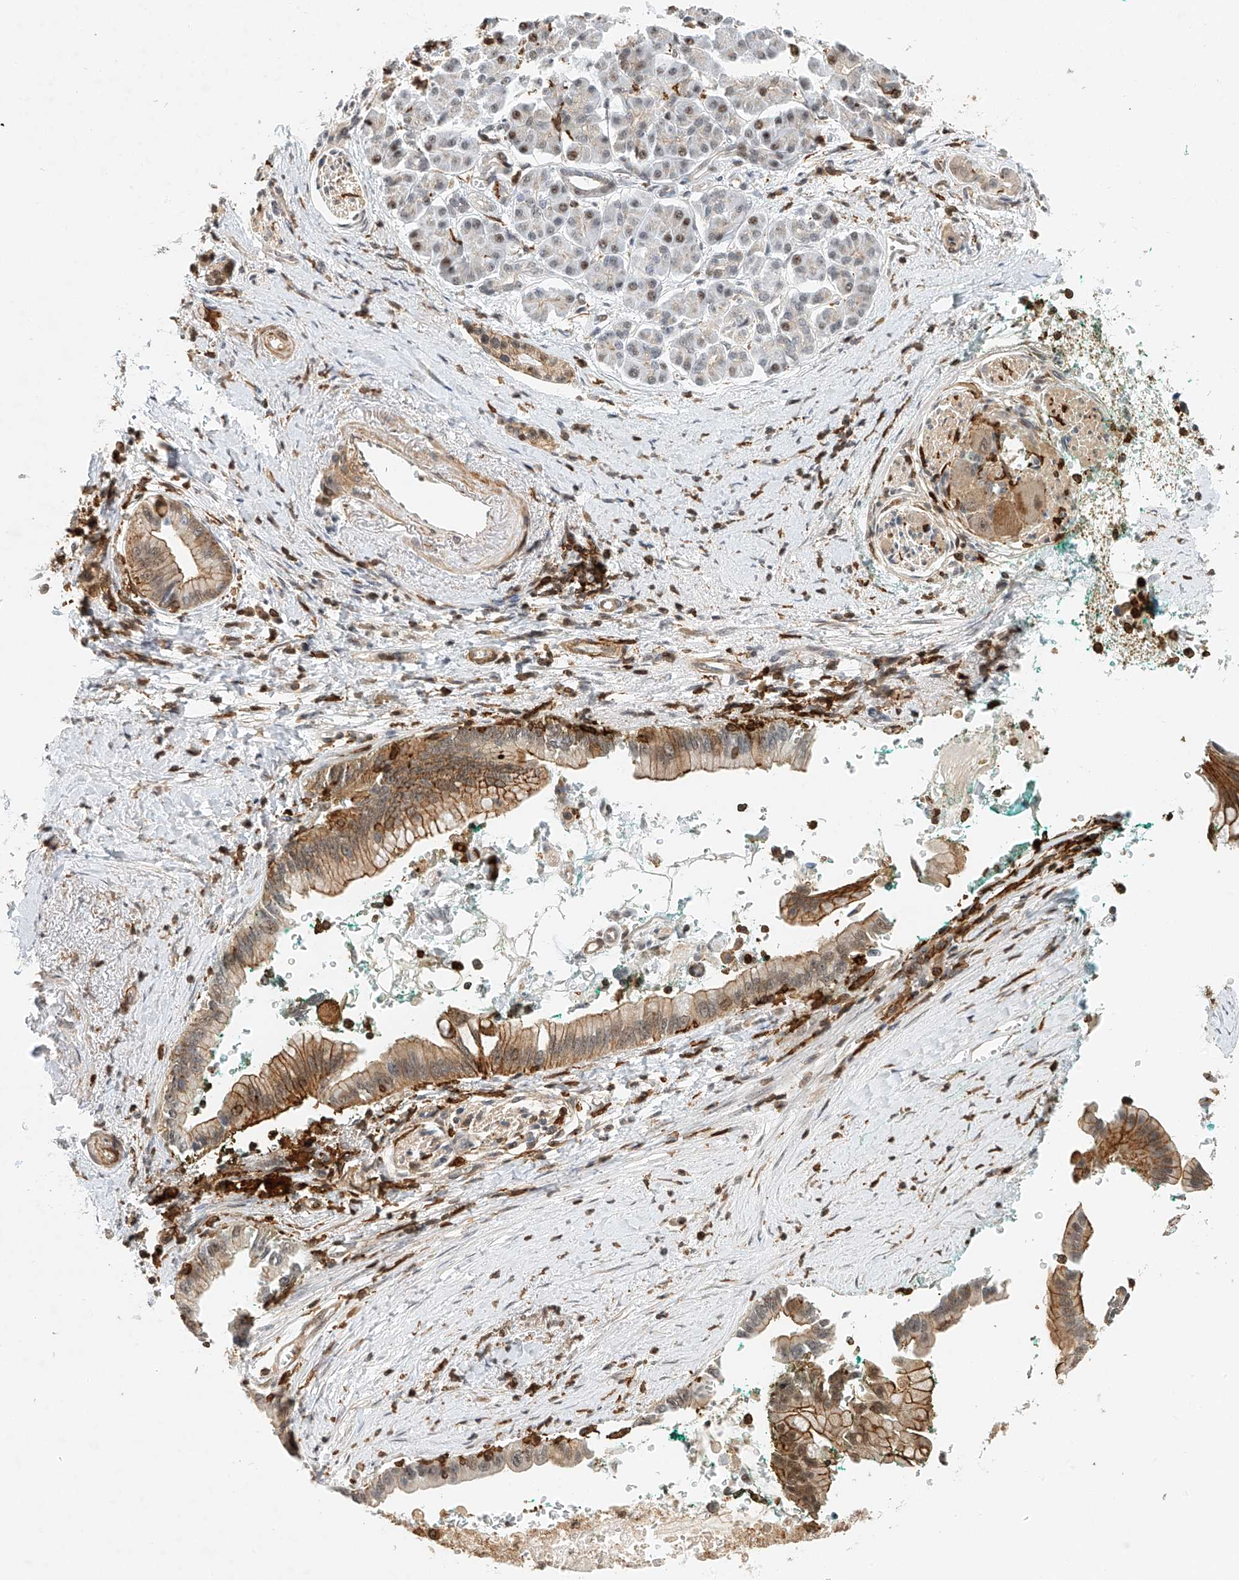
{"staining": {"intensity": "moderate", "quantity": ">75%", "location": "cytoplasmic/membranous"}, "tissue": "pancreatic cancer", "cell_type": "Tumor cells", "image_type": "cancer", "snomed": [{"axis": "morphology", "description": "Adenocarcinoma, NOS"}, {"axis": "topography", "description": "Pancreas"}], "caption": "Pancreatic cancer (adenocarcinoma) was stained to show a protein in brown. There is medium levels of moderate cytoplasmic/membranous expression in approximately >75% of tumor cells.", "gene": "MICAL1", "patient": {"sex": "male", "age": 78}}